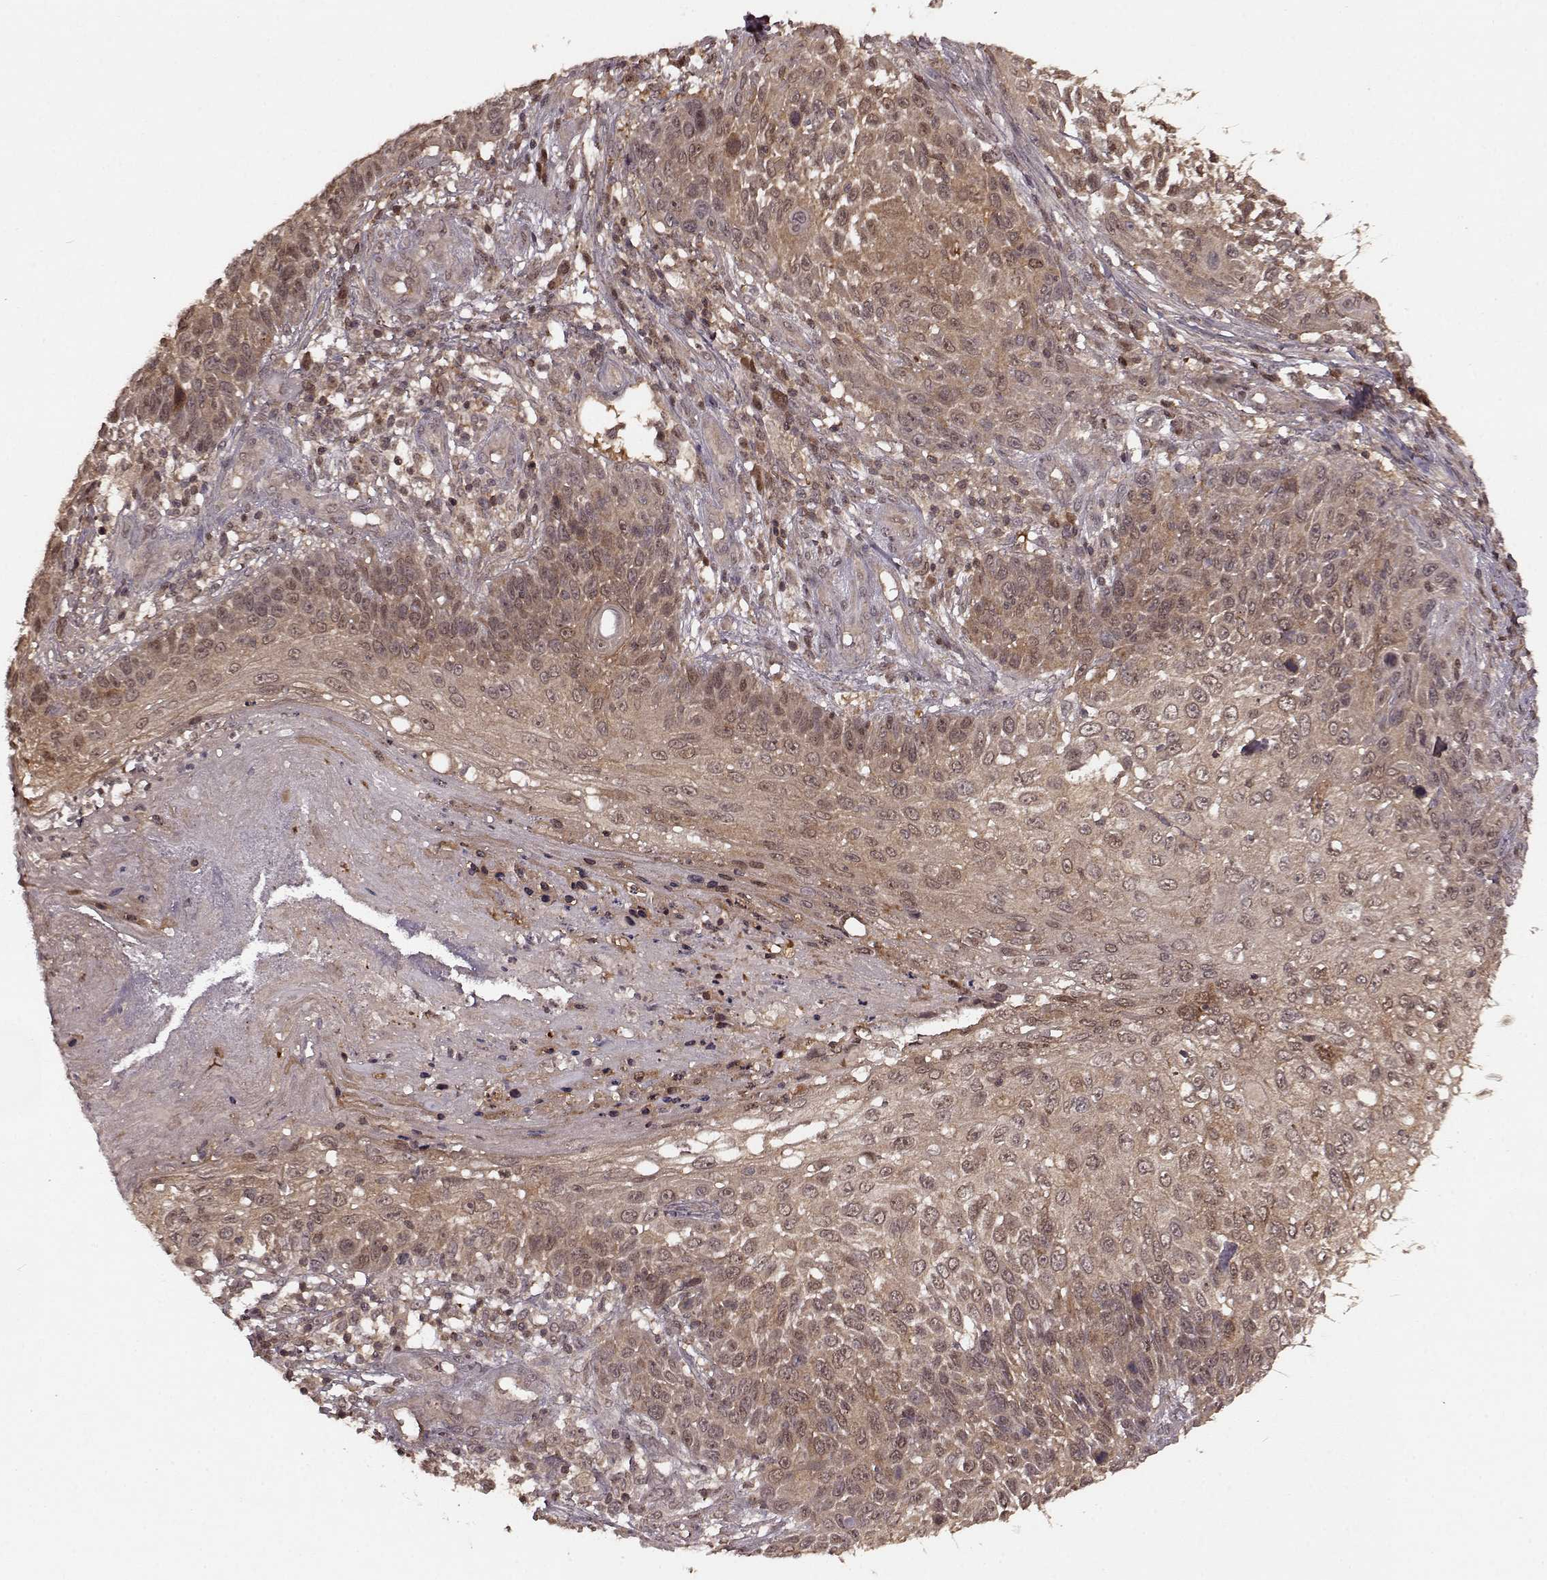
{"staining": {"intensity": "weak", "quantity": ">75%", "location": "cytoplasmic/membranous,nuclear"}, "tissue": "skin cancer", "cell_type": "Tumor cells", "image_type": "cancer", "snomed": [{"axis": "morphology", "description": "Squamous cell carcinoma, NOS"}, {"axis": "topography", "description": "Skin"}], "caption": "High-power microscopy captured an IHC micrograph of skin cancer, revealing weak cytoplasmic/membranous and nuclear expression in about >75% of tumor cells.", "gene": "GSS", "patient": {"sex": "male", "age": 92}}